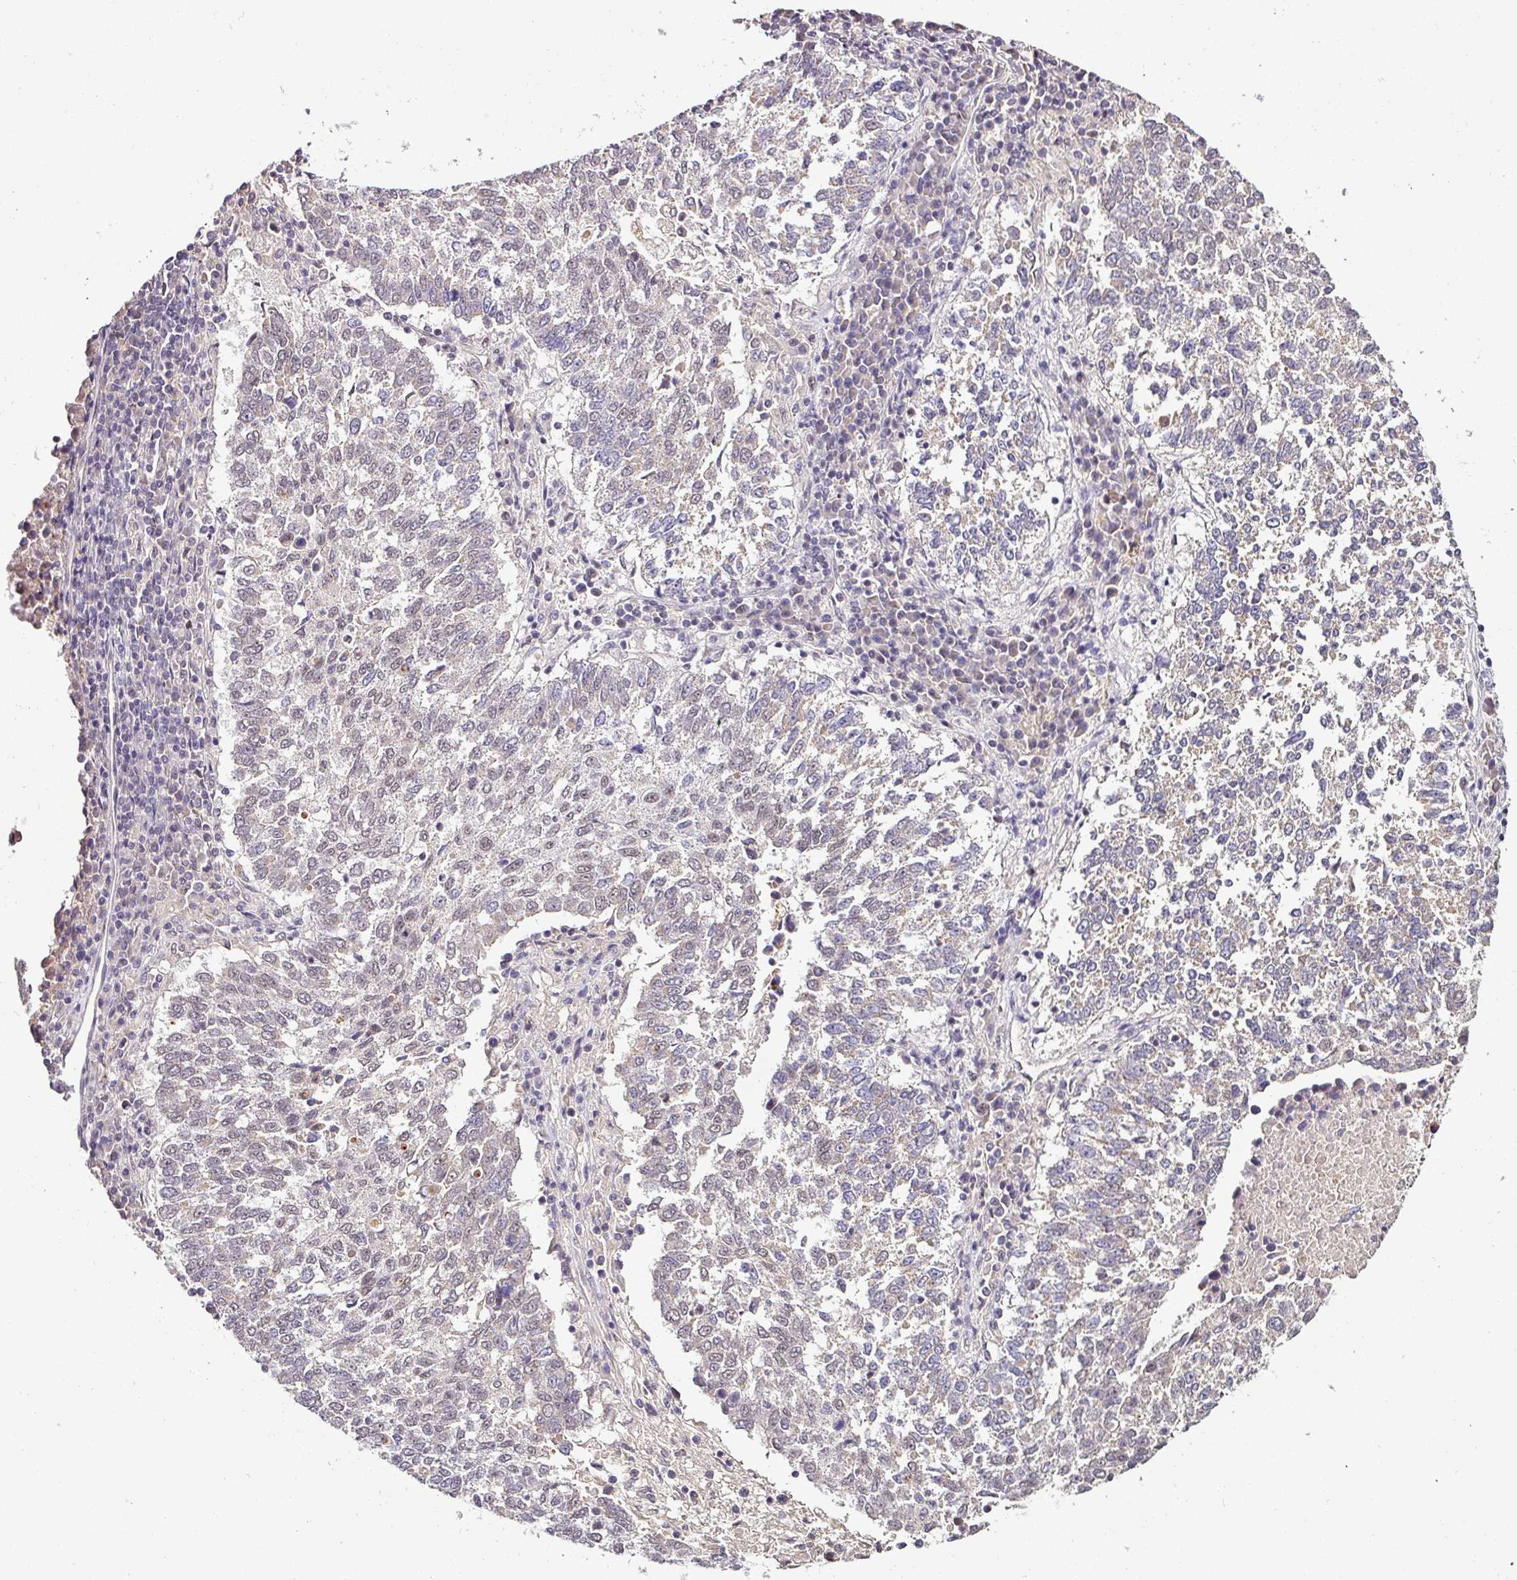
{"staining": {"intensity": "weak", "quantity": "<25%", "location": "cytoplasmic/membranous,nuclear"}, "tissue": "lung cancer", "cell_type": "Tumor cells", "image_type": "cancer", "snomed": [{"axis": "morphology", "description": "Squamous cell carcinoma, NOS"}, {"axis": "topography", "description": "Lung"}], "caption": "This is a micrograph of immunohistochemistry staining of lung squamous cell carcinoma, which shows no positivity in tumor cells. (Stains: DAB immunohistochemistry (IHC) with hematoxylin counter stain, Microscopy: brightfield microscopy at high magnification).", "gene": "NAPSA", "patient": {"sex": "male", "age": 73}}